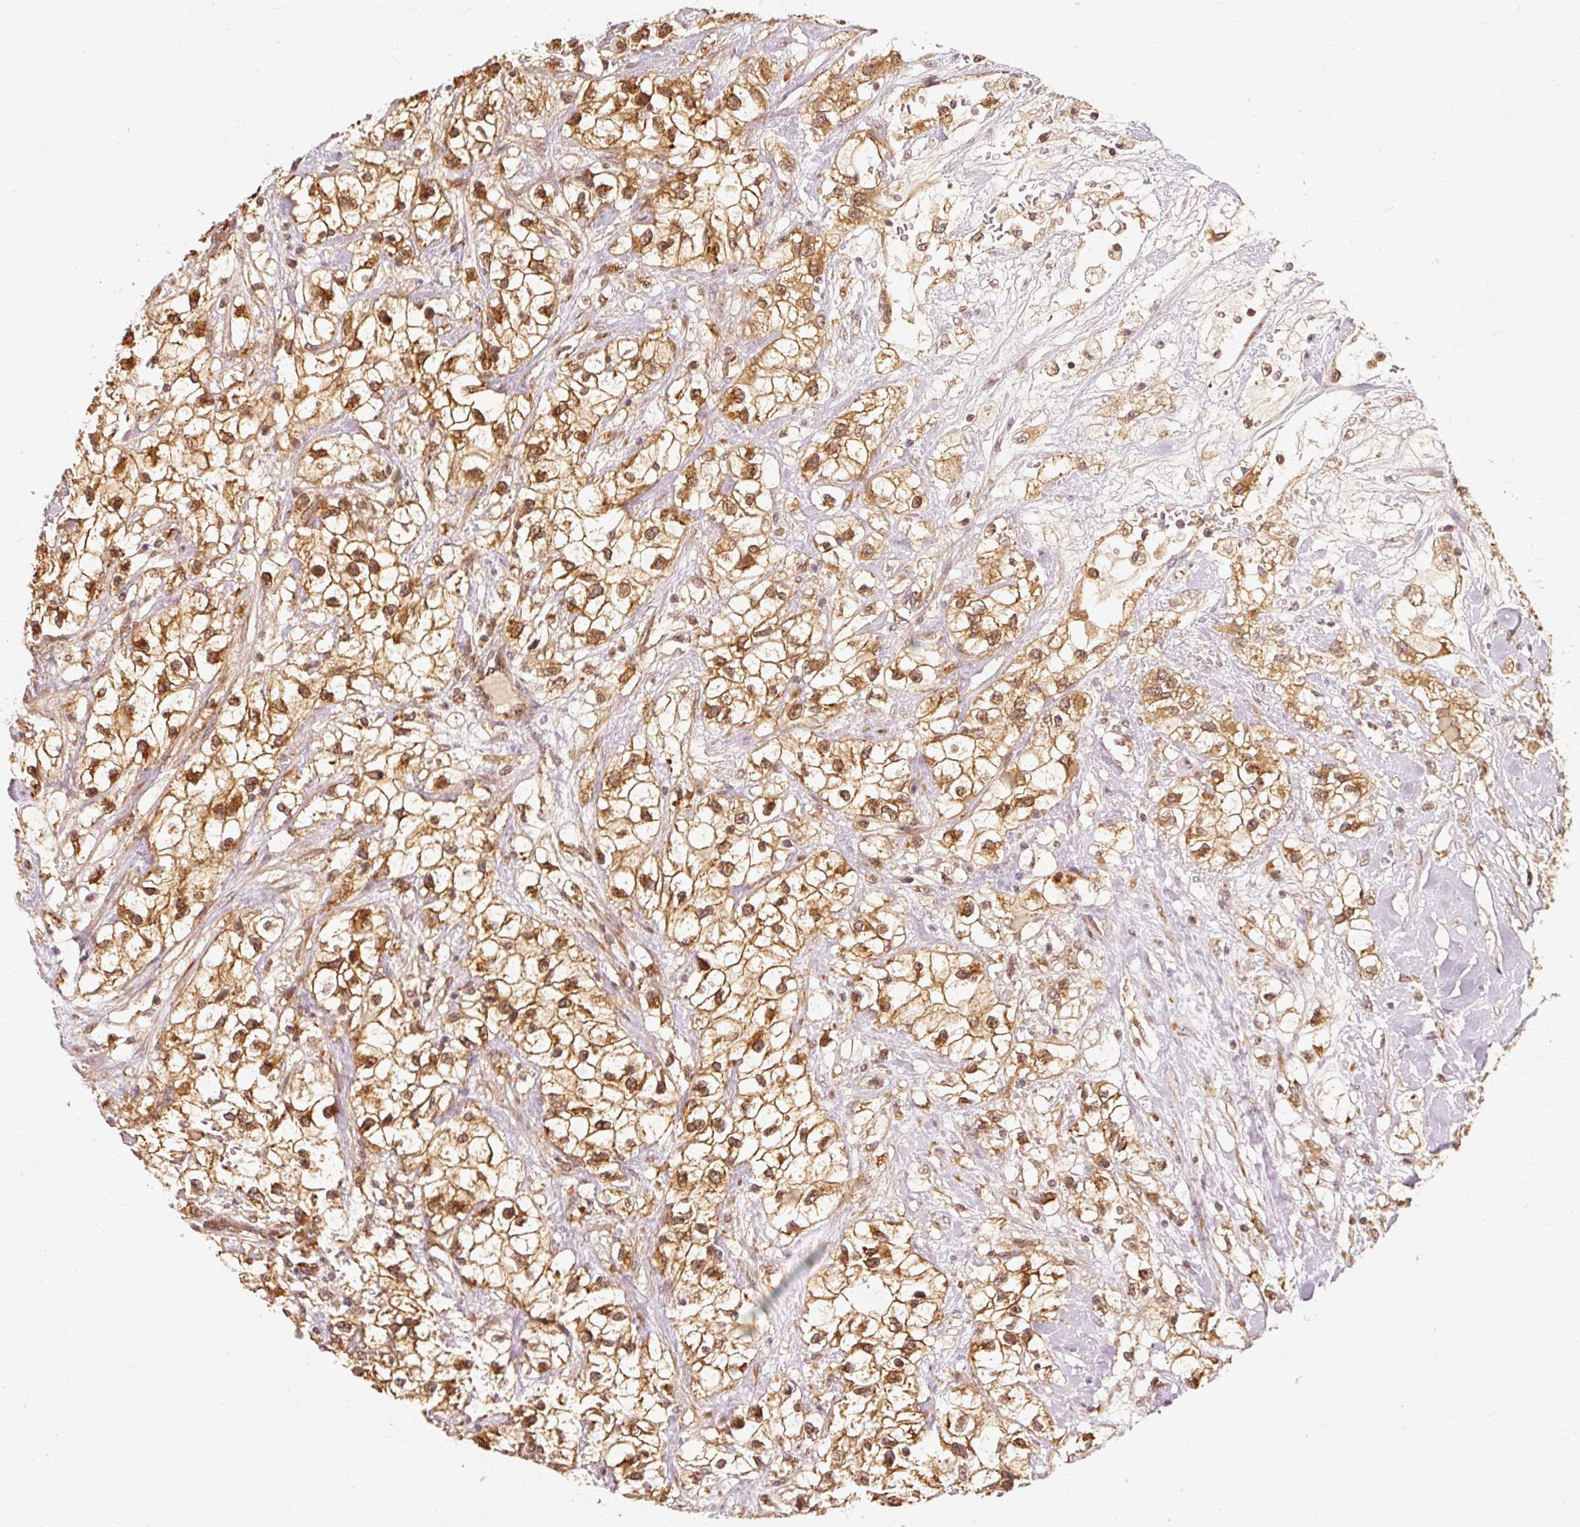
{"staining": {"intensity": "moderate", "quantity": ">75%", "location": "cytoplasmic/membranous"}, "tissue": "renal cancer", "cell_type": "Tumor cells", "image_type": "cancer", "snomed": [{"axis": "morphology", "description": "Adenocarcinoma, NOS"}, {"axis": "topography", "description": "Kidney"}], "caption": "Immunohistochemistry (DAB) staining of adenocarcinoma (renal) reveals moderate cytoplasmic/membranous protein expression in about >75% of tumor cells.", "gene": "EEF1A2", "patient": {"sex": "male", "age": 59}}